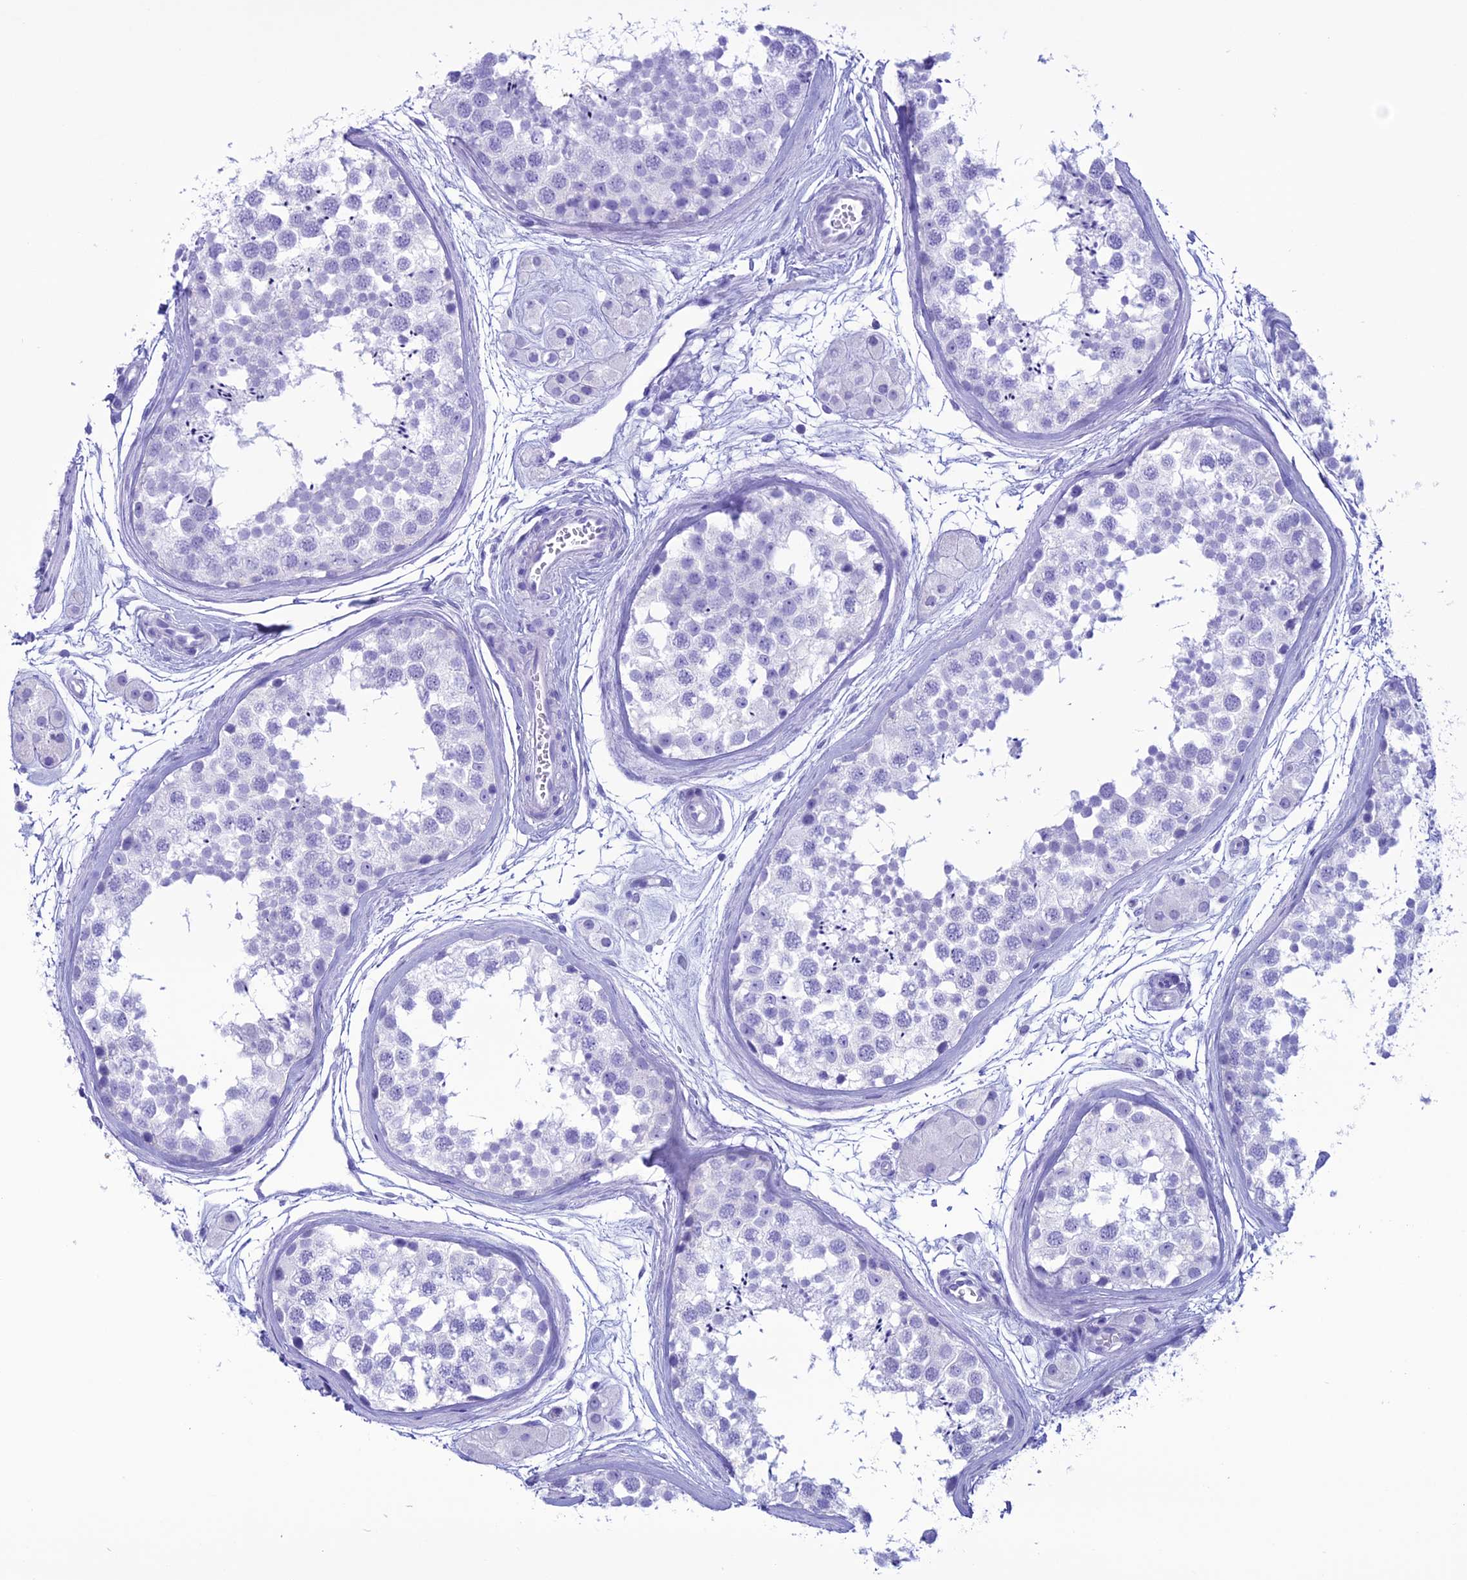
{"staining": {"intensity": "negative", "quantity": "none", "location": "none"}, "tissue": "testis", "cell_type": "Cells in seminiferous ducts", "image_type": "normal", "snomed": [{"axis": "morphology", "description": "Normal tissue, NOS"}, {"axis": "topography", "description": "Testis"}], "caption": "IHC photomicrograph of unremarkable testis: human testis stained with DAB demonstrates no significant protein positivity in cells in seminiferous ducts. The staining is performed using DAB brown chromogen with nuclei counter-stained in using hematoxylin.", "gene": "MZB1", "patient": {"sex": "male", "age": 56}}